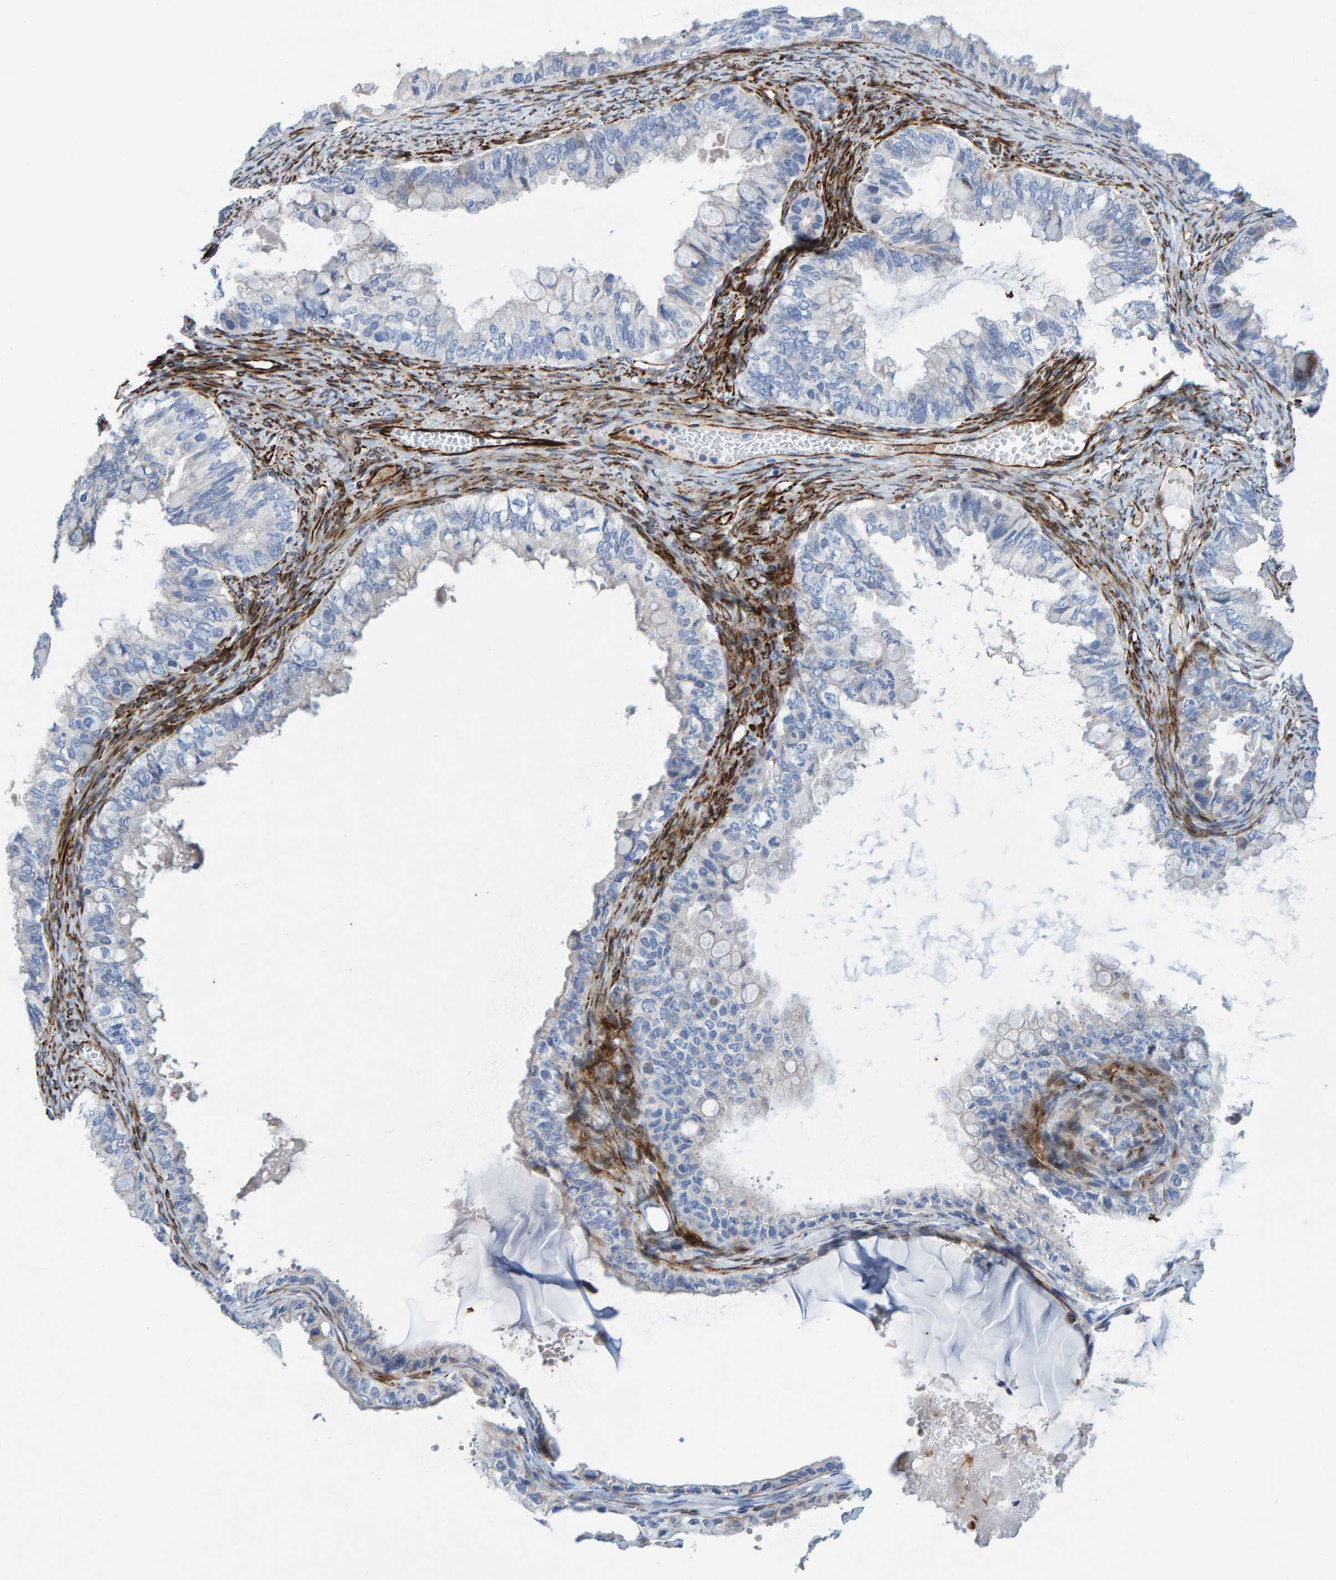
{"staining": {"intensity": "negative", "quantity": "none", "location": "none"}, "tissue": "ovarian cancer", "cell_type": "Tumor cells", "image_type": "cancer", "snomed": [{"axis": "morphology", "description": "Cystadenocarcinoma, mucinous, NOS"}, {"axis": "topography", "description": "Ovary"}], "caption": "Immunohistochemistry micrograph of human ovarian cancer stained for a protein (brown), which demonstrates no expression in tumor cells.", "gene": "POLG2", "patient": {"sex": "female", "age": 80}}